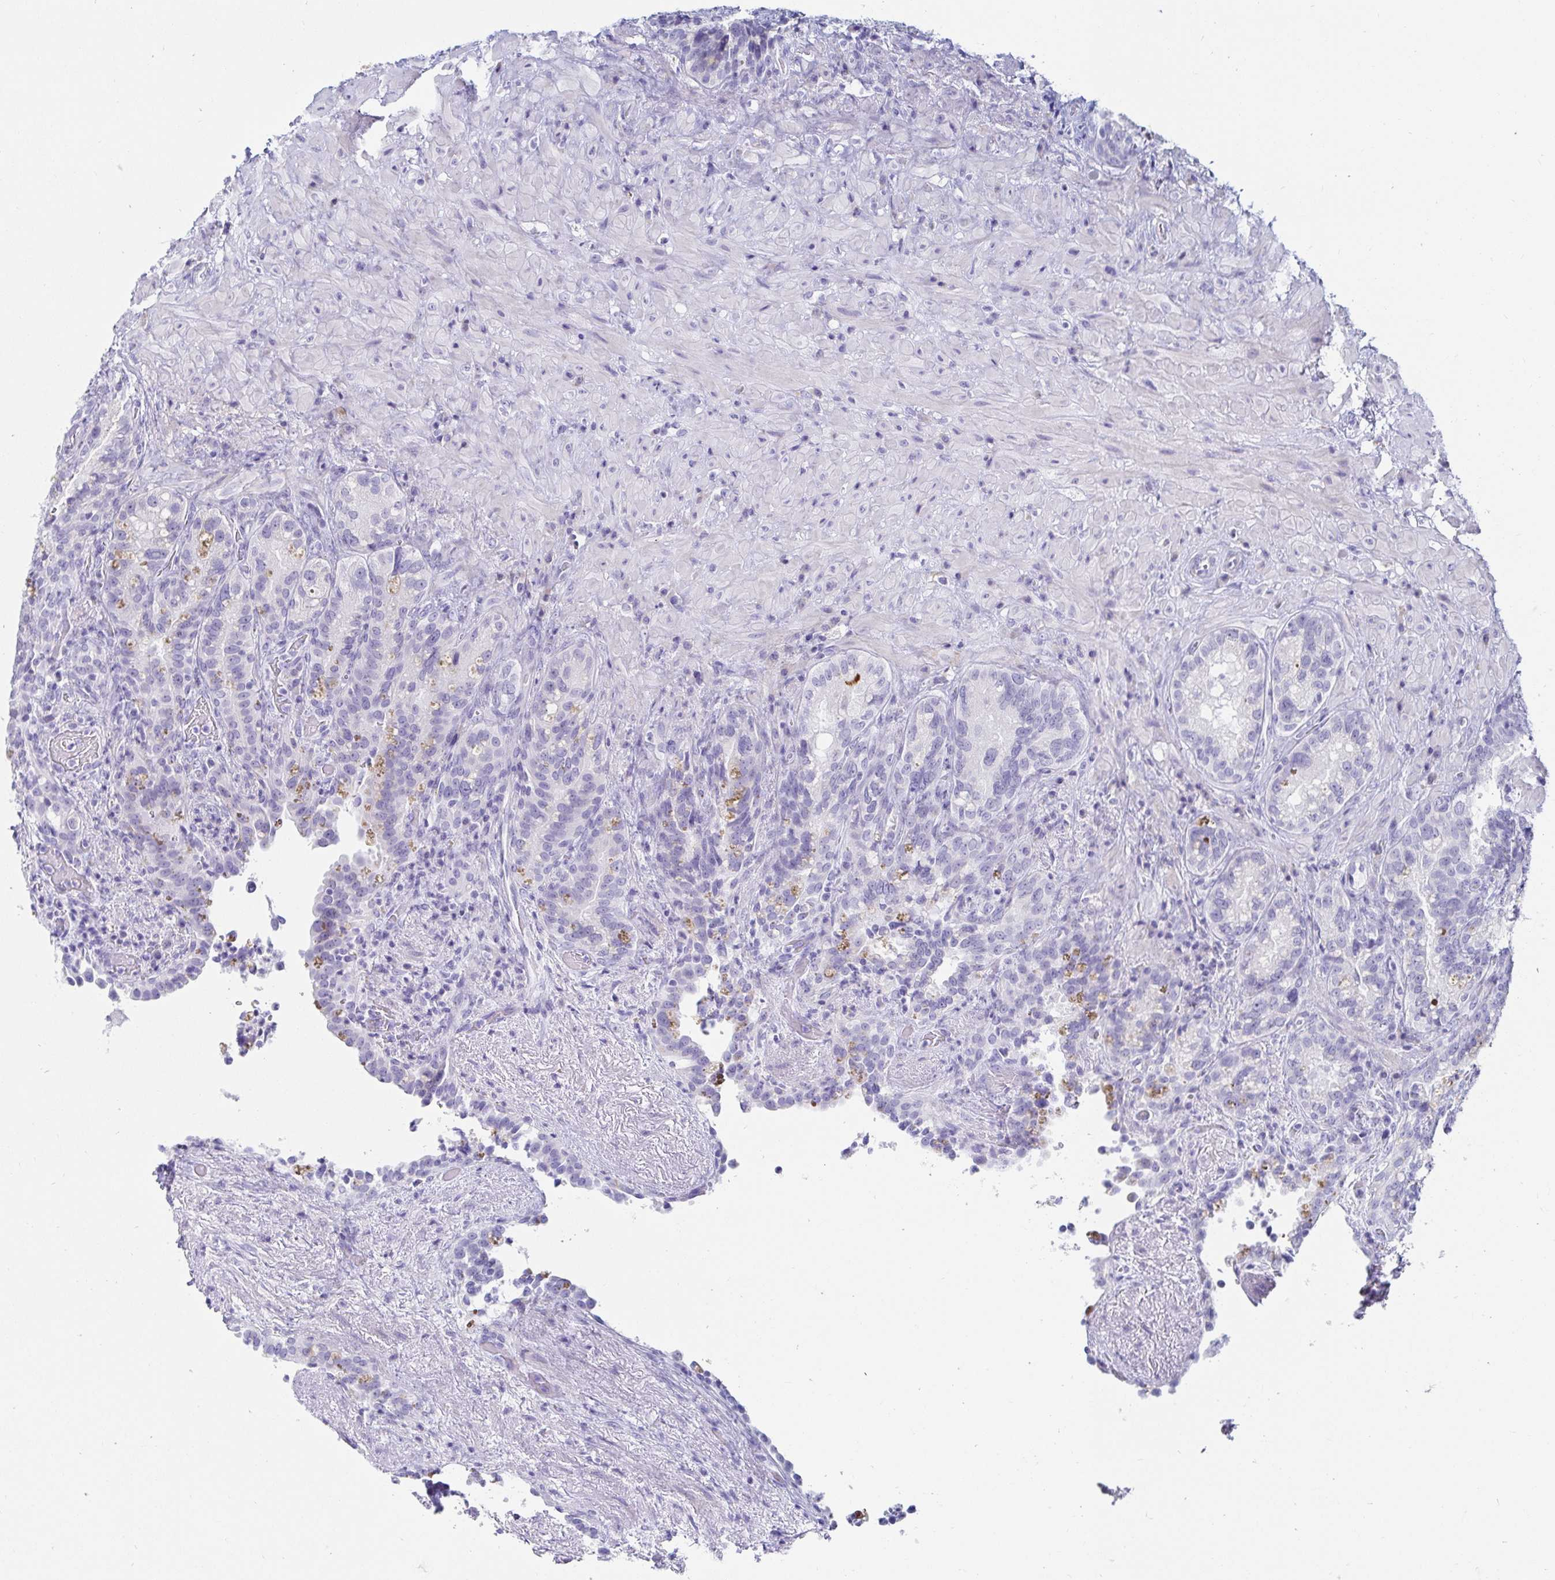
{"staining": {"intensity": "negative", "quantity": "none", "location": "none"}, "tissue": "seminal vesicle", "cell_type": "Glandular cells", "image_type": "normal", "snomed": [{"axis": "morphology", "description": "Normal tissue, NOS"}, {"axis": "topography", "description": "Seminal veicle"}], "caption": "Immunohistochemistry photomicrograph of unremarkable seminal vesicle: human seminal vesicle stained with DAB (3,3'-diaminobenzidine) reveals no significant protein positivity in glandular cells. (DAB immunohistochemistry visualized using brightfield microscopy, high magnification).", "gene": "C4orf17", "patient": {"sex": "male", "age": 68}}